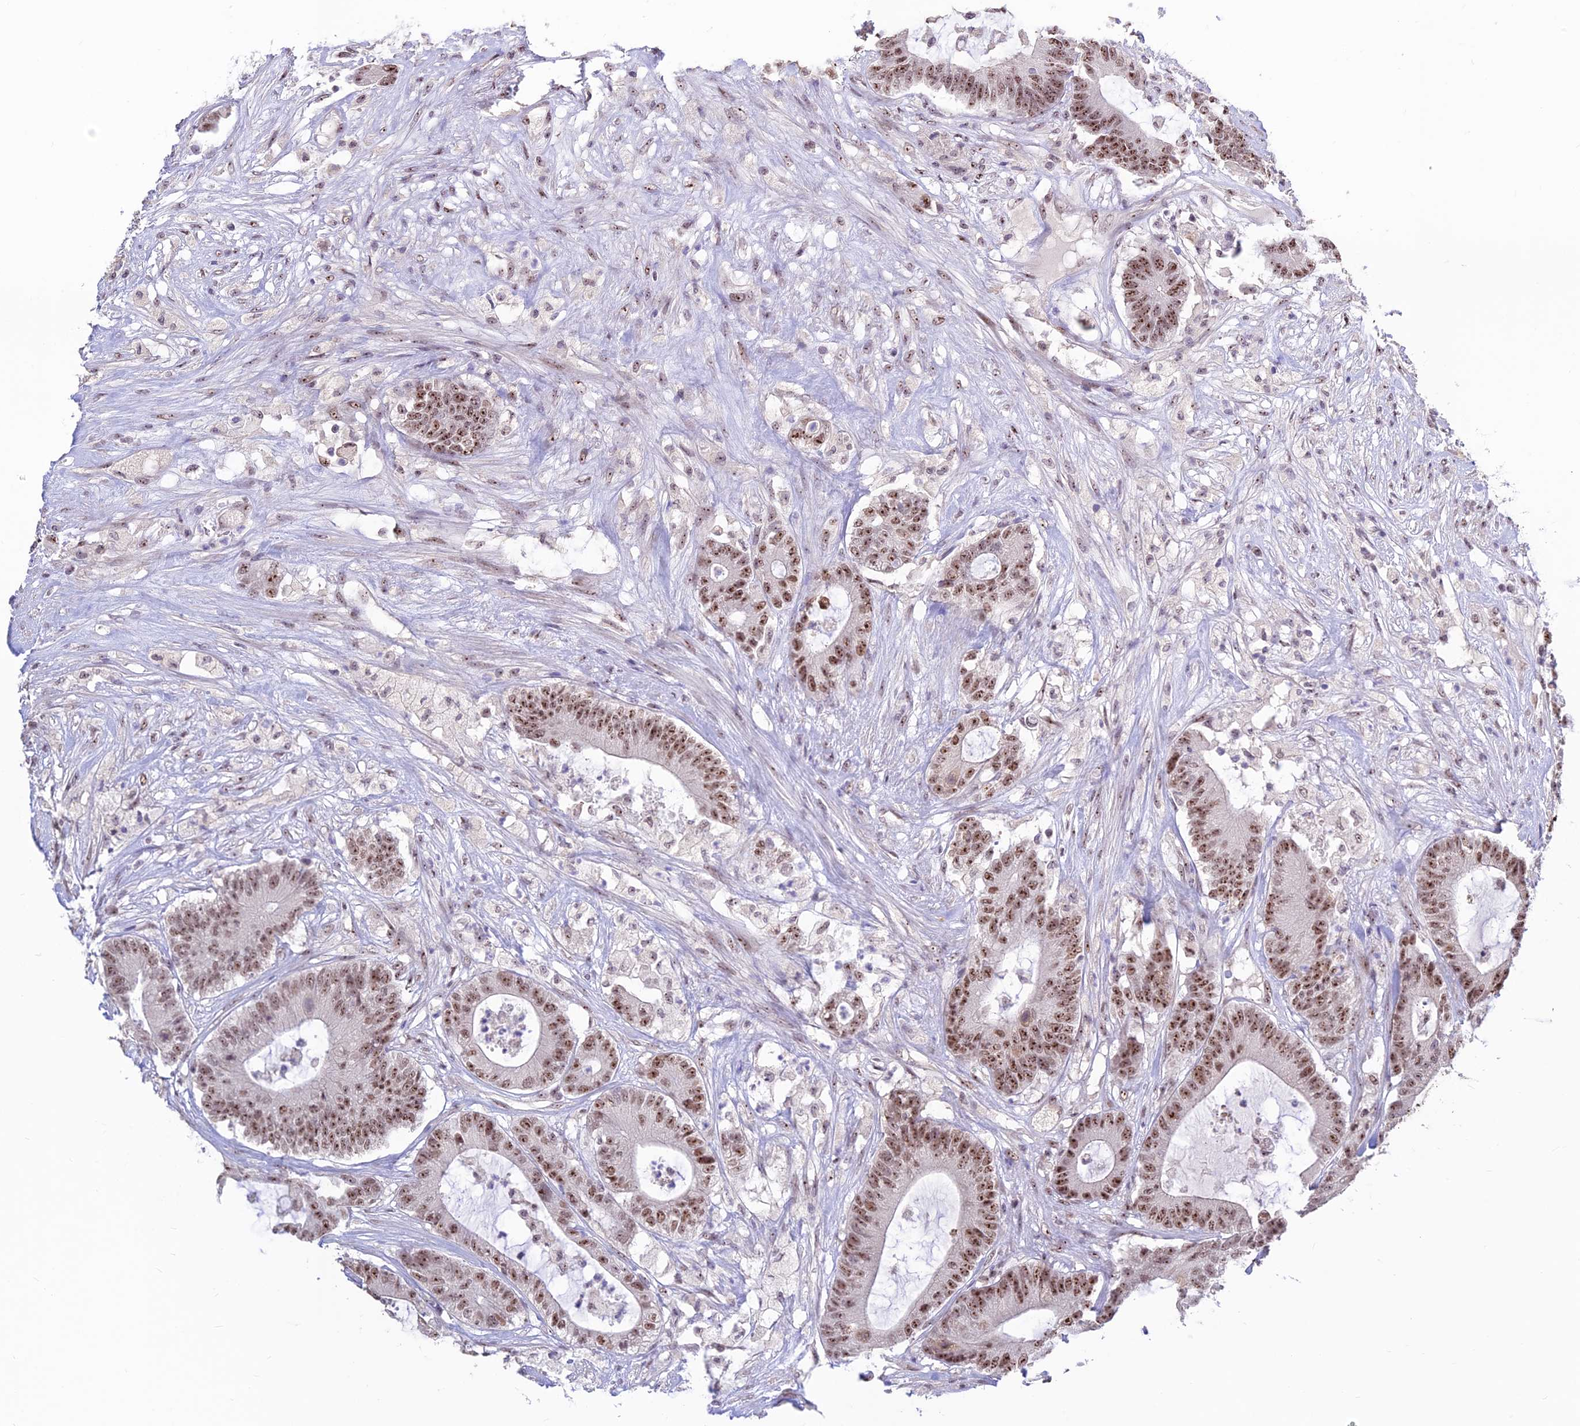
{"staining": {"intensity": "moderate", "quantity": ">75%", "location": "nuclear"}, "tissue": "colorectal cancer", "cell_type": "Tumor cells", "image_type": "cancer", "snomed": [{"axis": "morphology", "description": "Adenocarcinoma, NOS"}, {"axis": "topography", "description": "Colon"}], "caption": "Human colorectal cancer (adenocarcinoma) stained with a brown dye displays moderate nuclear positive positivity in about >75% of tumor cells.", "gene": "POLR1G", "patient": {"sex": "female", "age": 84}}